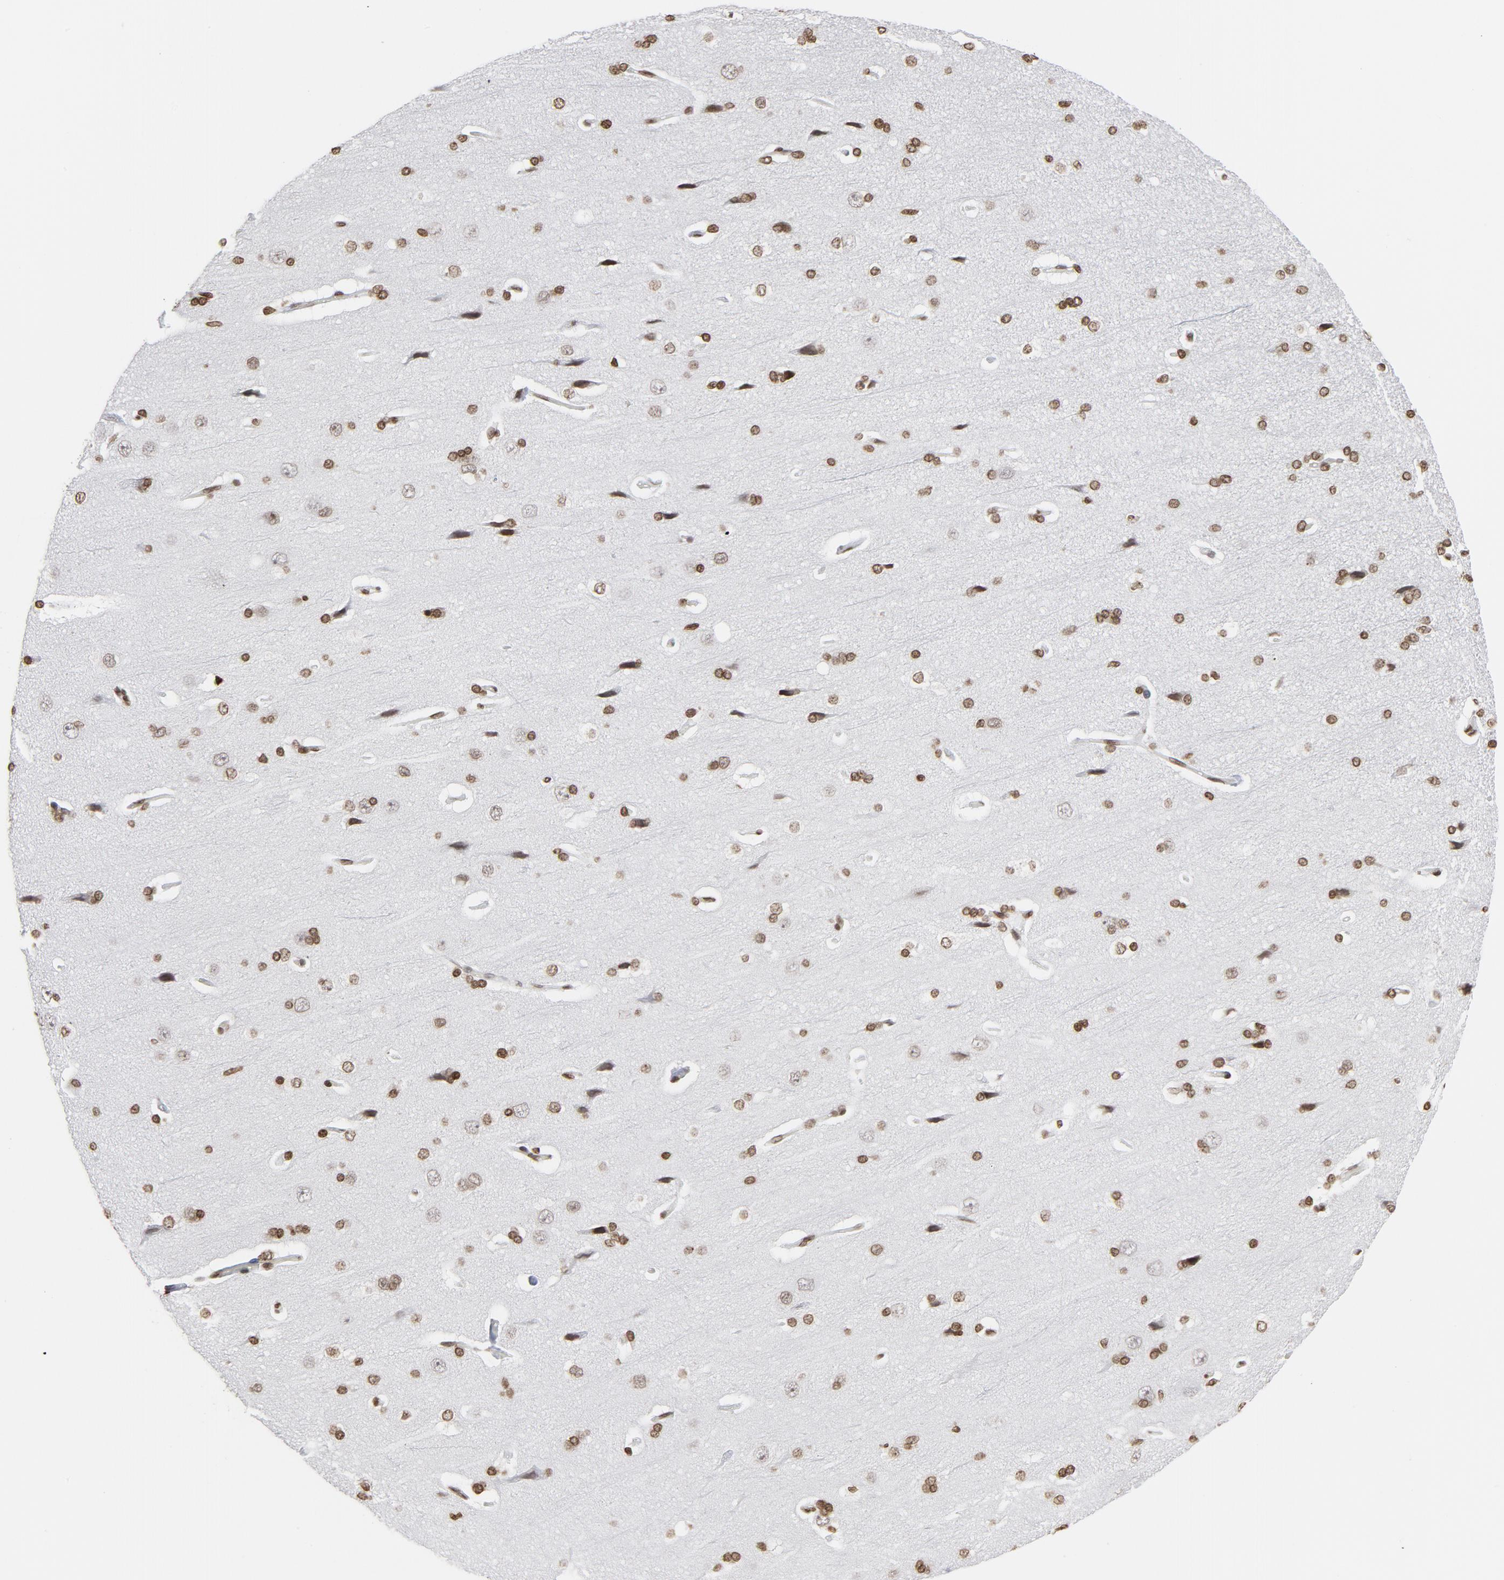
{"staining": {"intensity": "moderate", "quantity": ">75%", "location": "nuclear"}, "tissue": "cerebral cortex", "cell_type": "Endothelial cells", "image_type": "normal", "snomed": [{"axis": "morphology", "description": "Normal tissue, NOS"}, {"axis": "topography", "description": "Cerebral cortex"}], "caption": "Endothelial cells demonstrate moderate nuclear staining in about >75% of cells in normal cerebral cortex.", "gene": "H2AC12", "patient": {"sex": "male", "age": 62}}